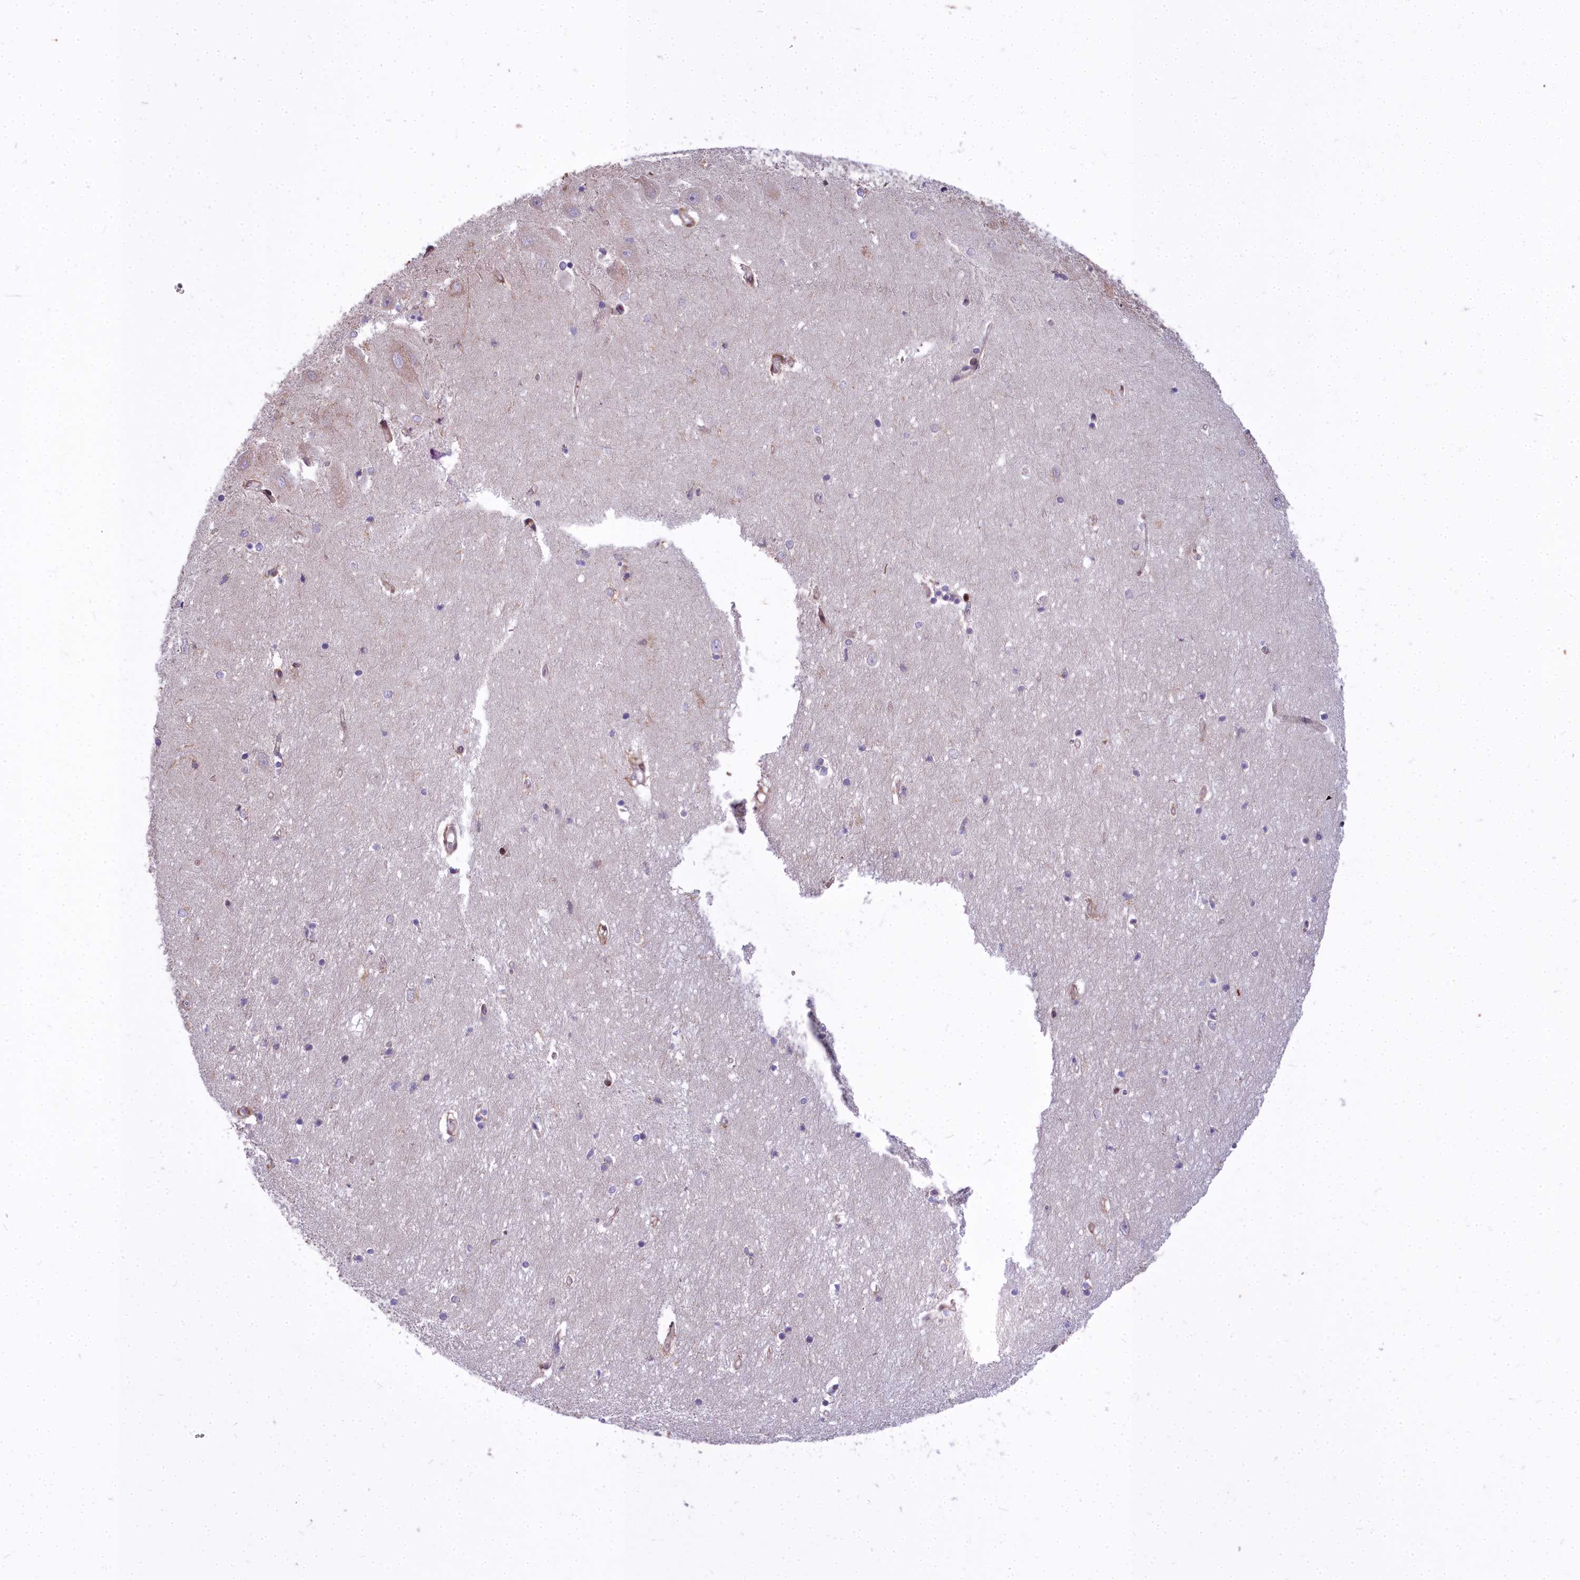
{"staining": {"intensity": "moderate", "quantity": "<25%", "location": "nuclear"}, "tissue": "hippocampus", "cell_type": "Glial cells", "image_type": "normal", "snomed": [{"axis": "morphology", "description": "Normal tissue, NOS"}, {"axis": "topography", "description": "Hippocampus"}], "caption": "Immunohistochemistry (IHC) of normal hippocampus reveals low levels of moderate nuclear expression in about <25% of glial cells.", "gene": "ABCB8", "patient": {"sex": "female", "age": 64}}